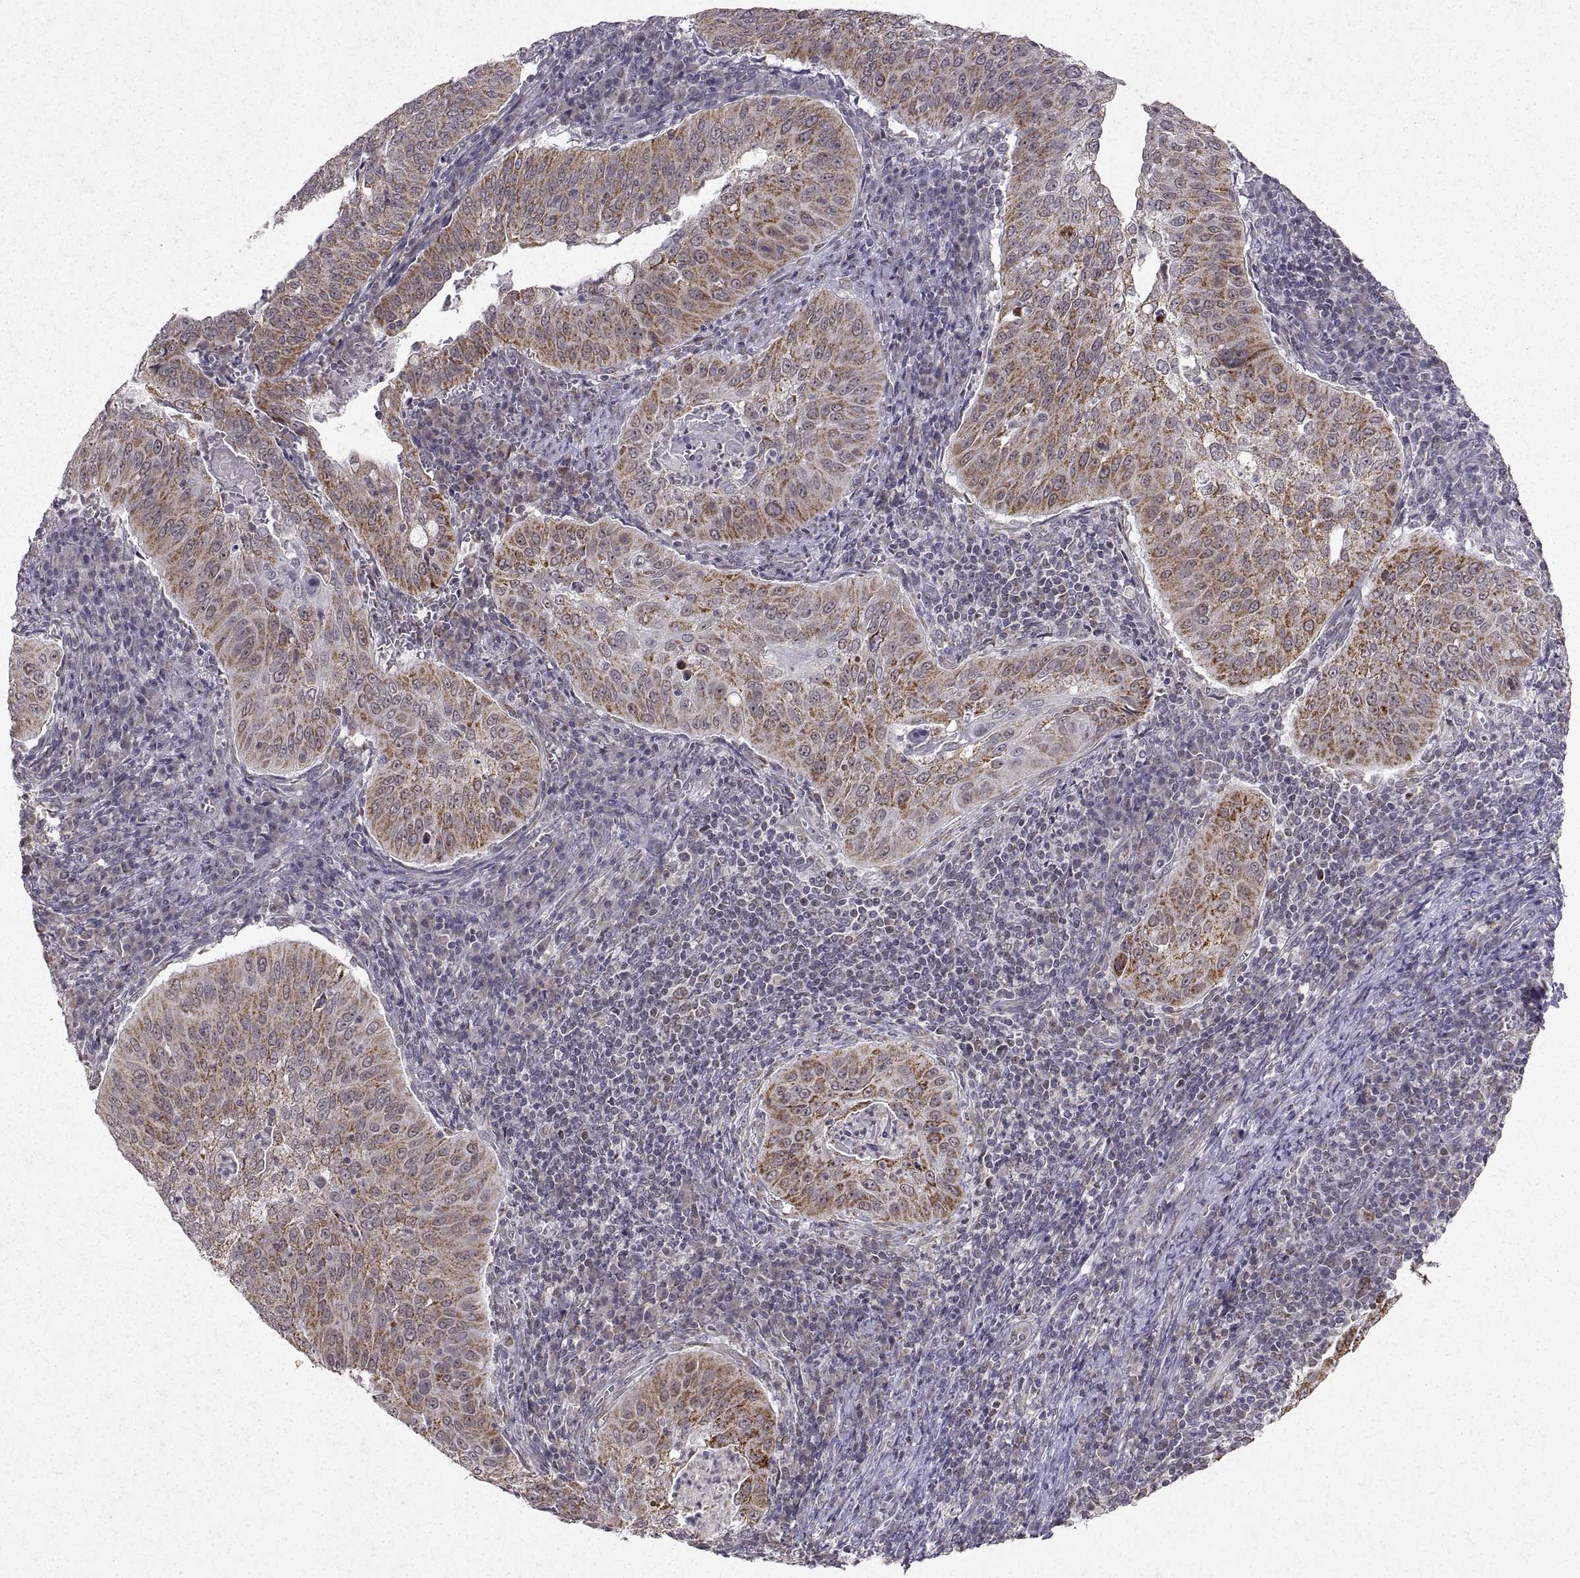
{"staining": {"intensity": "weak", "quantity": ">75%", "location": "cytoplasmic/membranous"}, "tissue": "cervical cancer", "cell_type": "Tumor cells", "image_type": "cancer", "snomed": [{"axis": "morphology", "description": "Squamous cell carcinoma, NOS"}, {"axis": "topography", "description": "Cervix"}], "caption": "Protein staining shows weak cytoplasmic/membranous staining in about >75% of tumor cells in cervical cancer. (DAB IHC, brown staining for protein, blue staining for nuclei).", "gene": "MANBAL", "patient": {"sex": "female", "age": 39}}